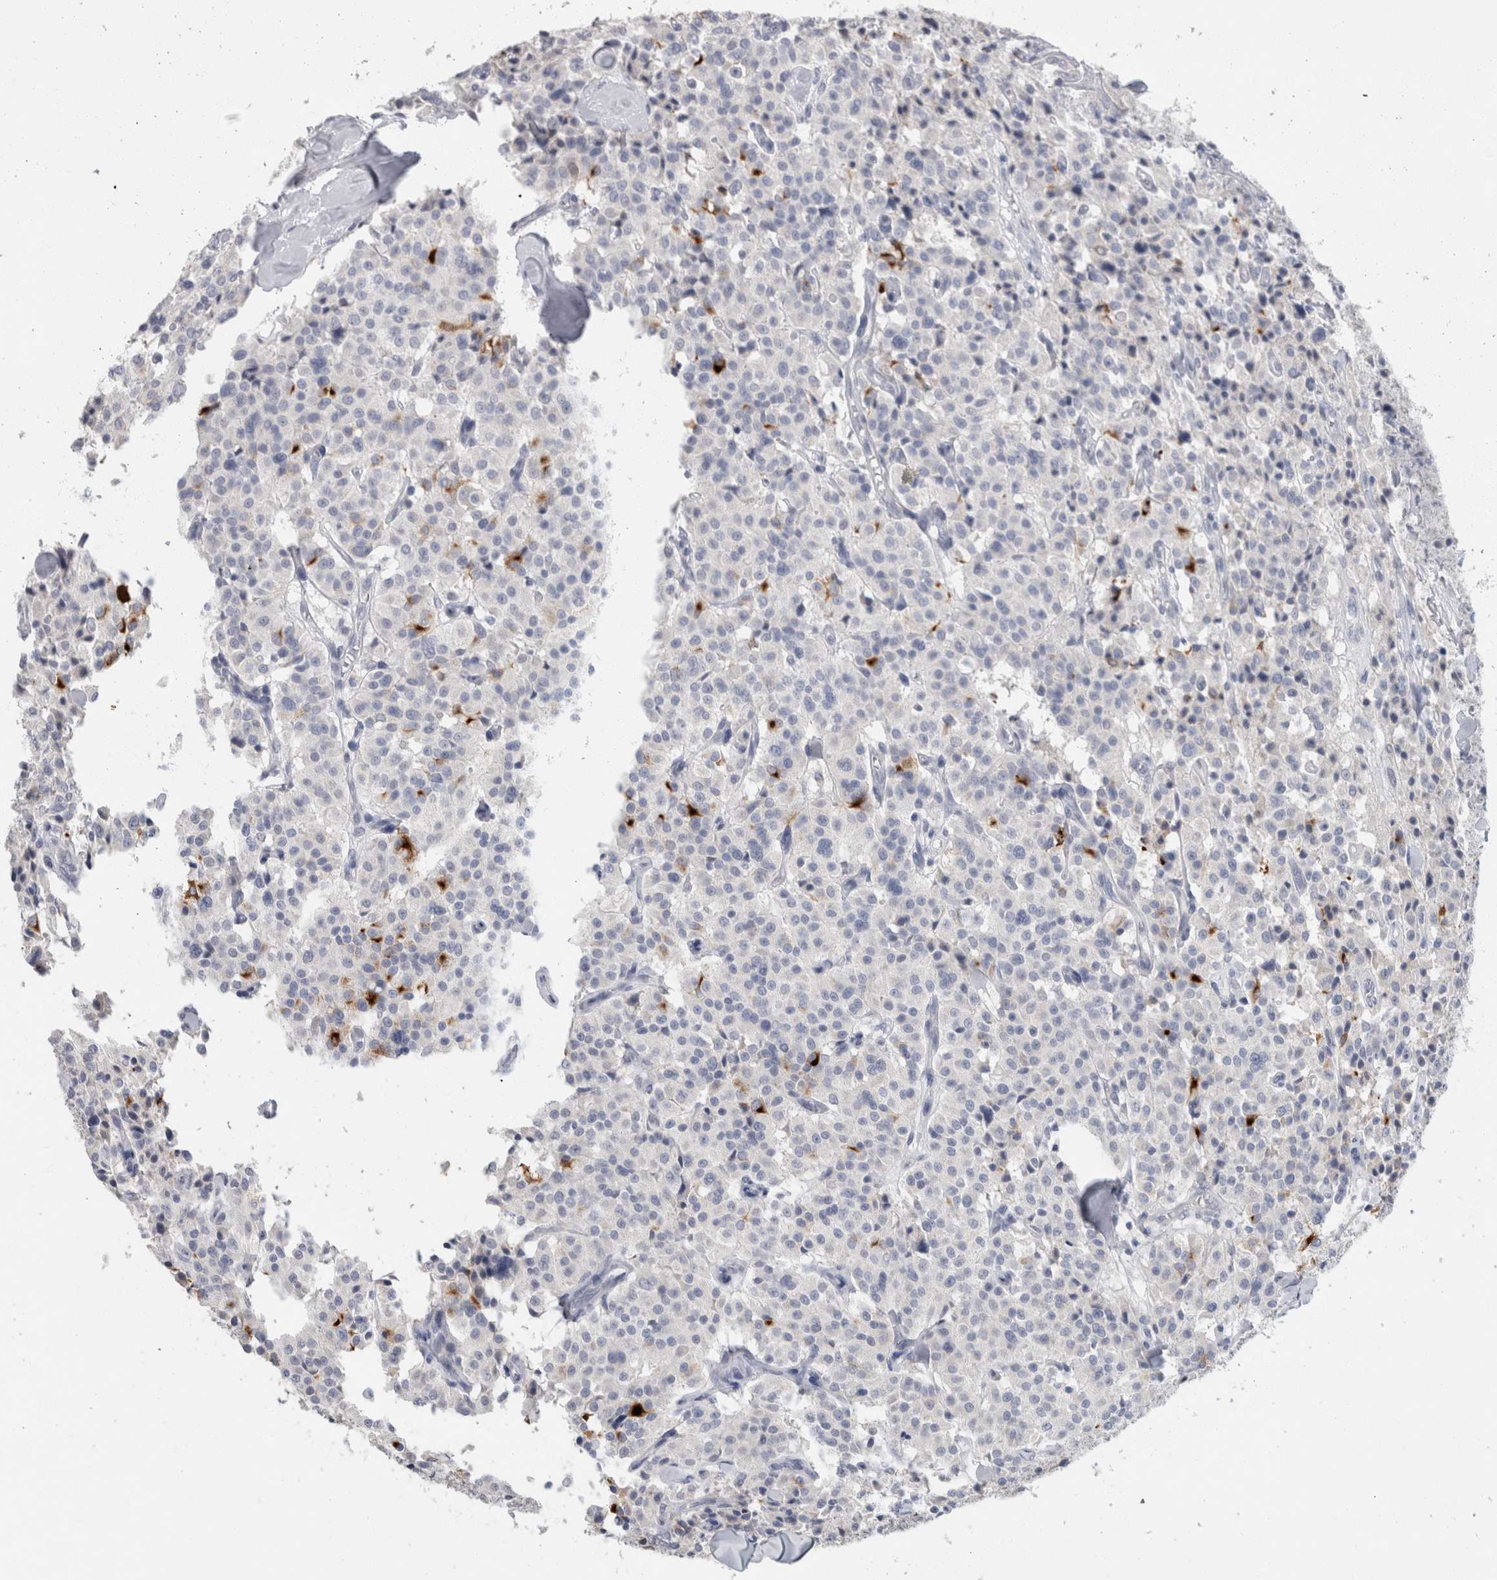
{"staining": {"intensity": "negative", "quantity": "none", "location": "none"}, "tissue": "carcinoid", "cell_type": "Tumor cells", "image_type": "cancer", "snomed": [{"axis": "morphology", "description": "Carcinoid, malignant, NOS"}, {"axis": "topography", "description": "Lung"}], "caption": "Protein analysis of carcinoid (malignant) reveals no significant positivity in tumor cells.", "gene": "NEFM", "patient": {"sex": "male", "age": 30}}